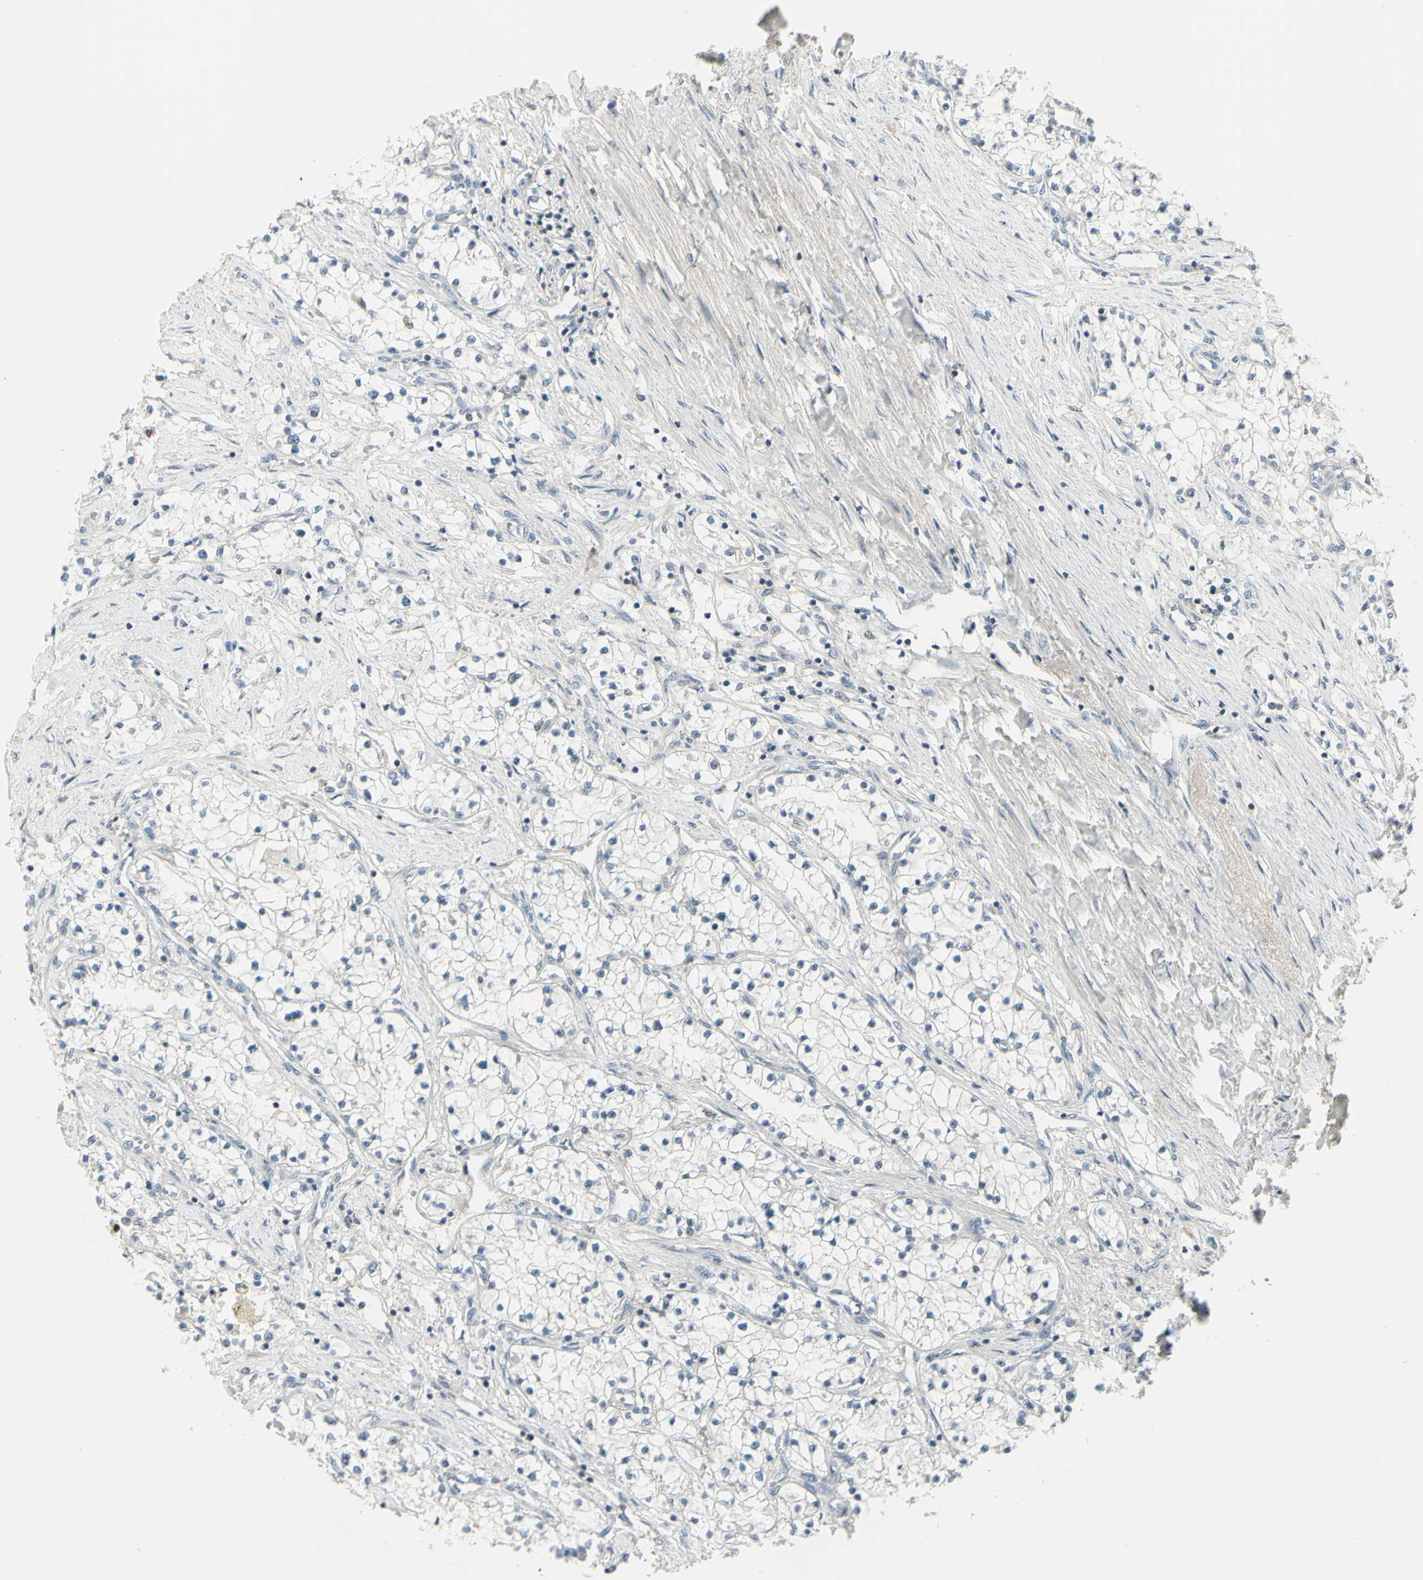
{"staining": {"intensity": "negative", "quantity": "none", "location": "none"}, "tissue": "renal cancer", "cell_type": "Tumor cells", "image_type": "cancer", "snomed": [{"axis": "morphology", "description": "Adenocarcinoma, NOS"}, {"axis": "topography", "description": "Kidney"}], "caption": "High power microscopy micrograph of an IHC photomicrograph of renal cancer (adenocarcinoma), revealing no significant expression in tumor cells.", "gene": "CCNB2", "patient": {"sex": "male", "age": 68}}